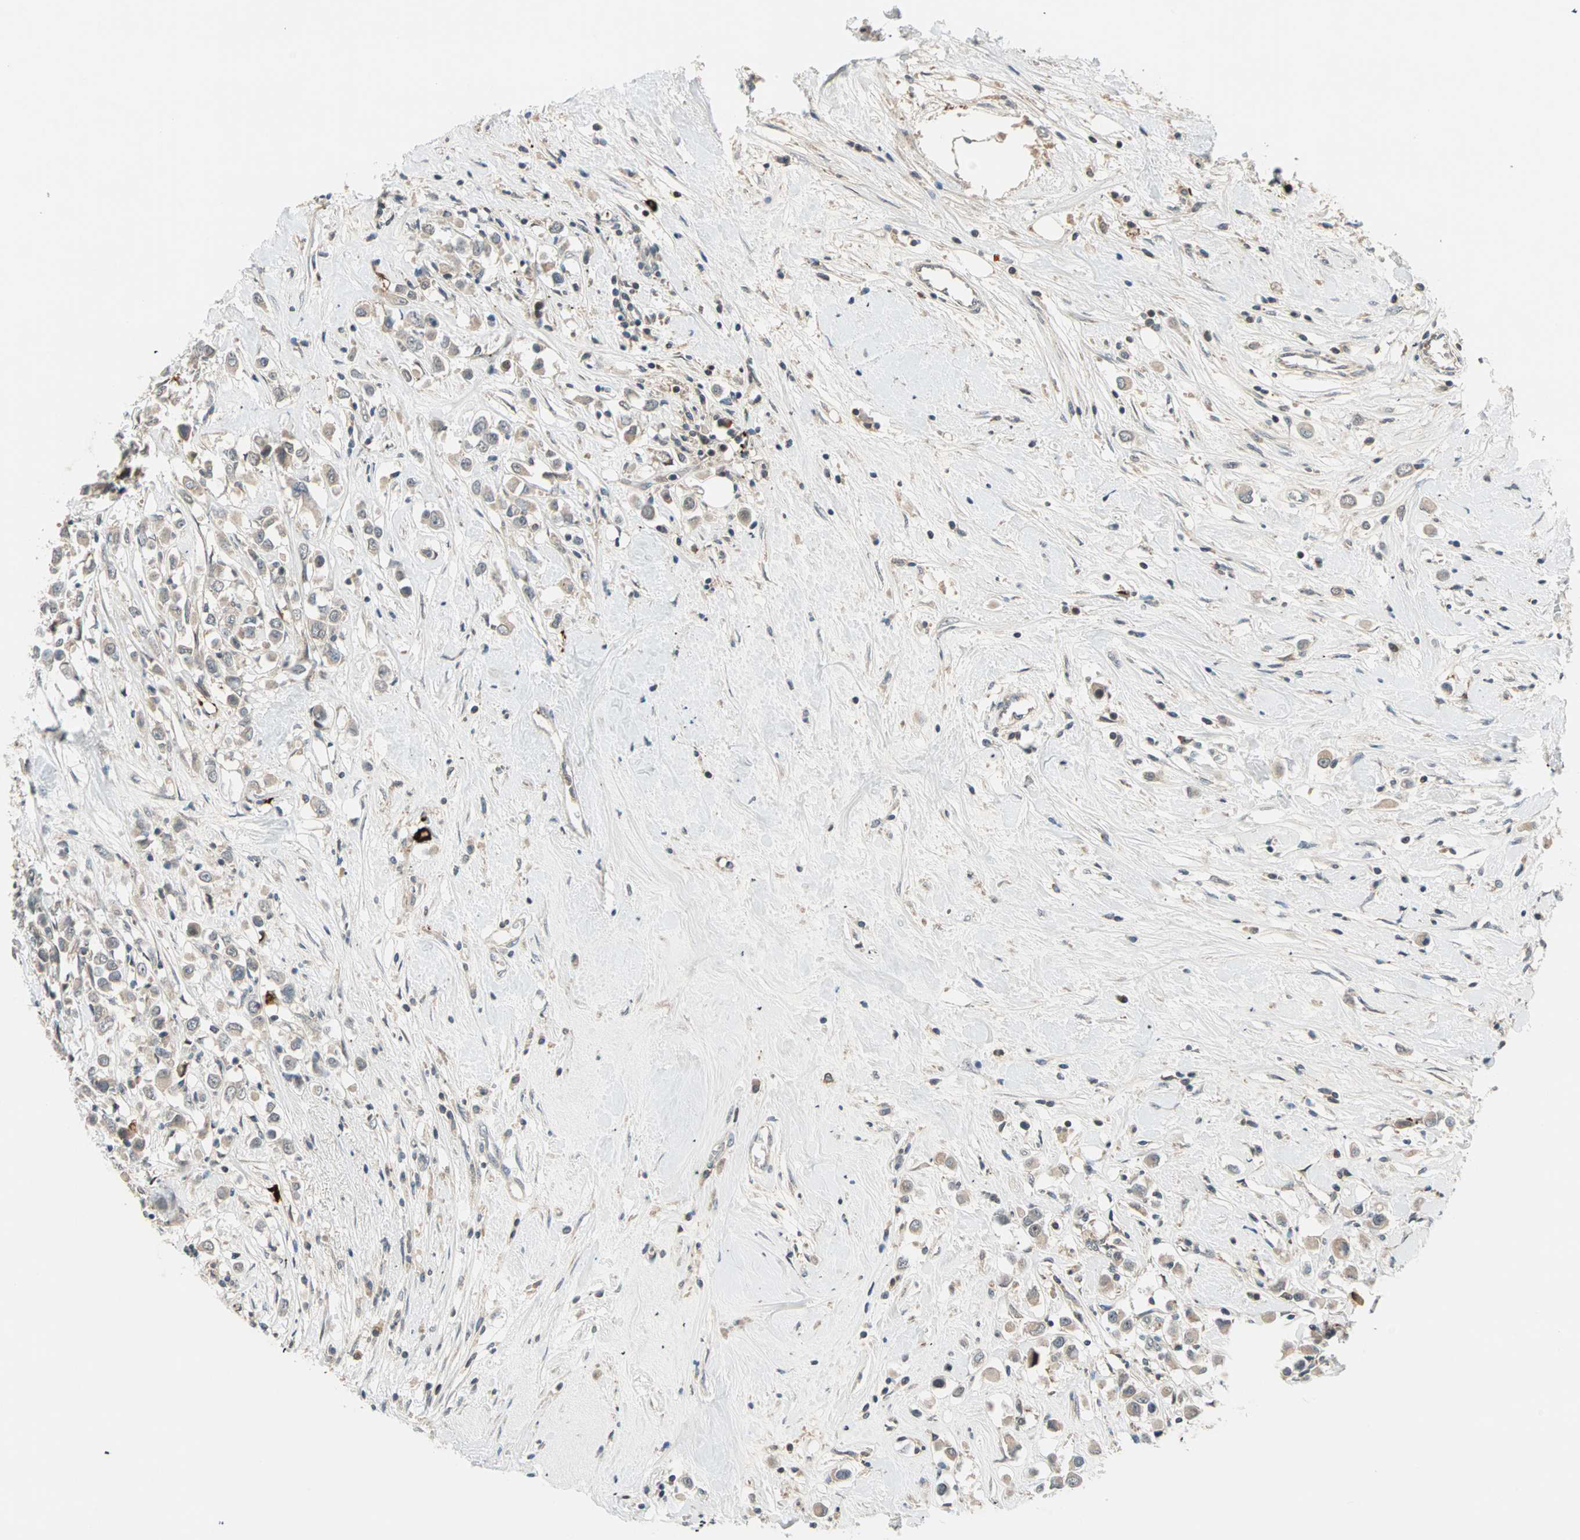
{"staining": {"intensity": "weak", "quantity": "25%-75%", "location": "cytoplasmic/membranous"}, "tissue": "breast cancer", "cell_type": "Tumor cells", "image_type": "cancer", "snomed": [{"axis": "morphology", "description": "Duct carcinoma"}, {"axis": "topography", "description": "Breast"}], "caption": "Breast intraductal carcinoma was stained to show a protein in brown. There is low levels of weak cytoplasmic/membranous positivity in approximately 25%-75% of tumor cells.", "gene": "PROS1", "patient": {"sex": "female", "age": 61}}